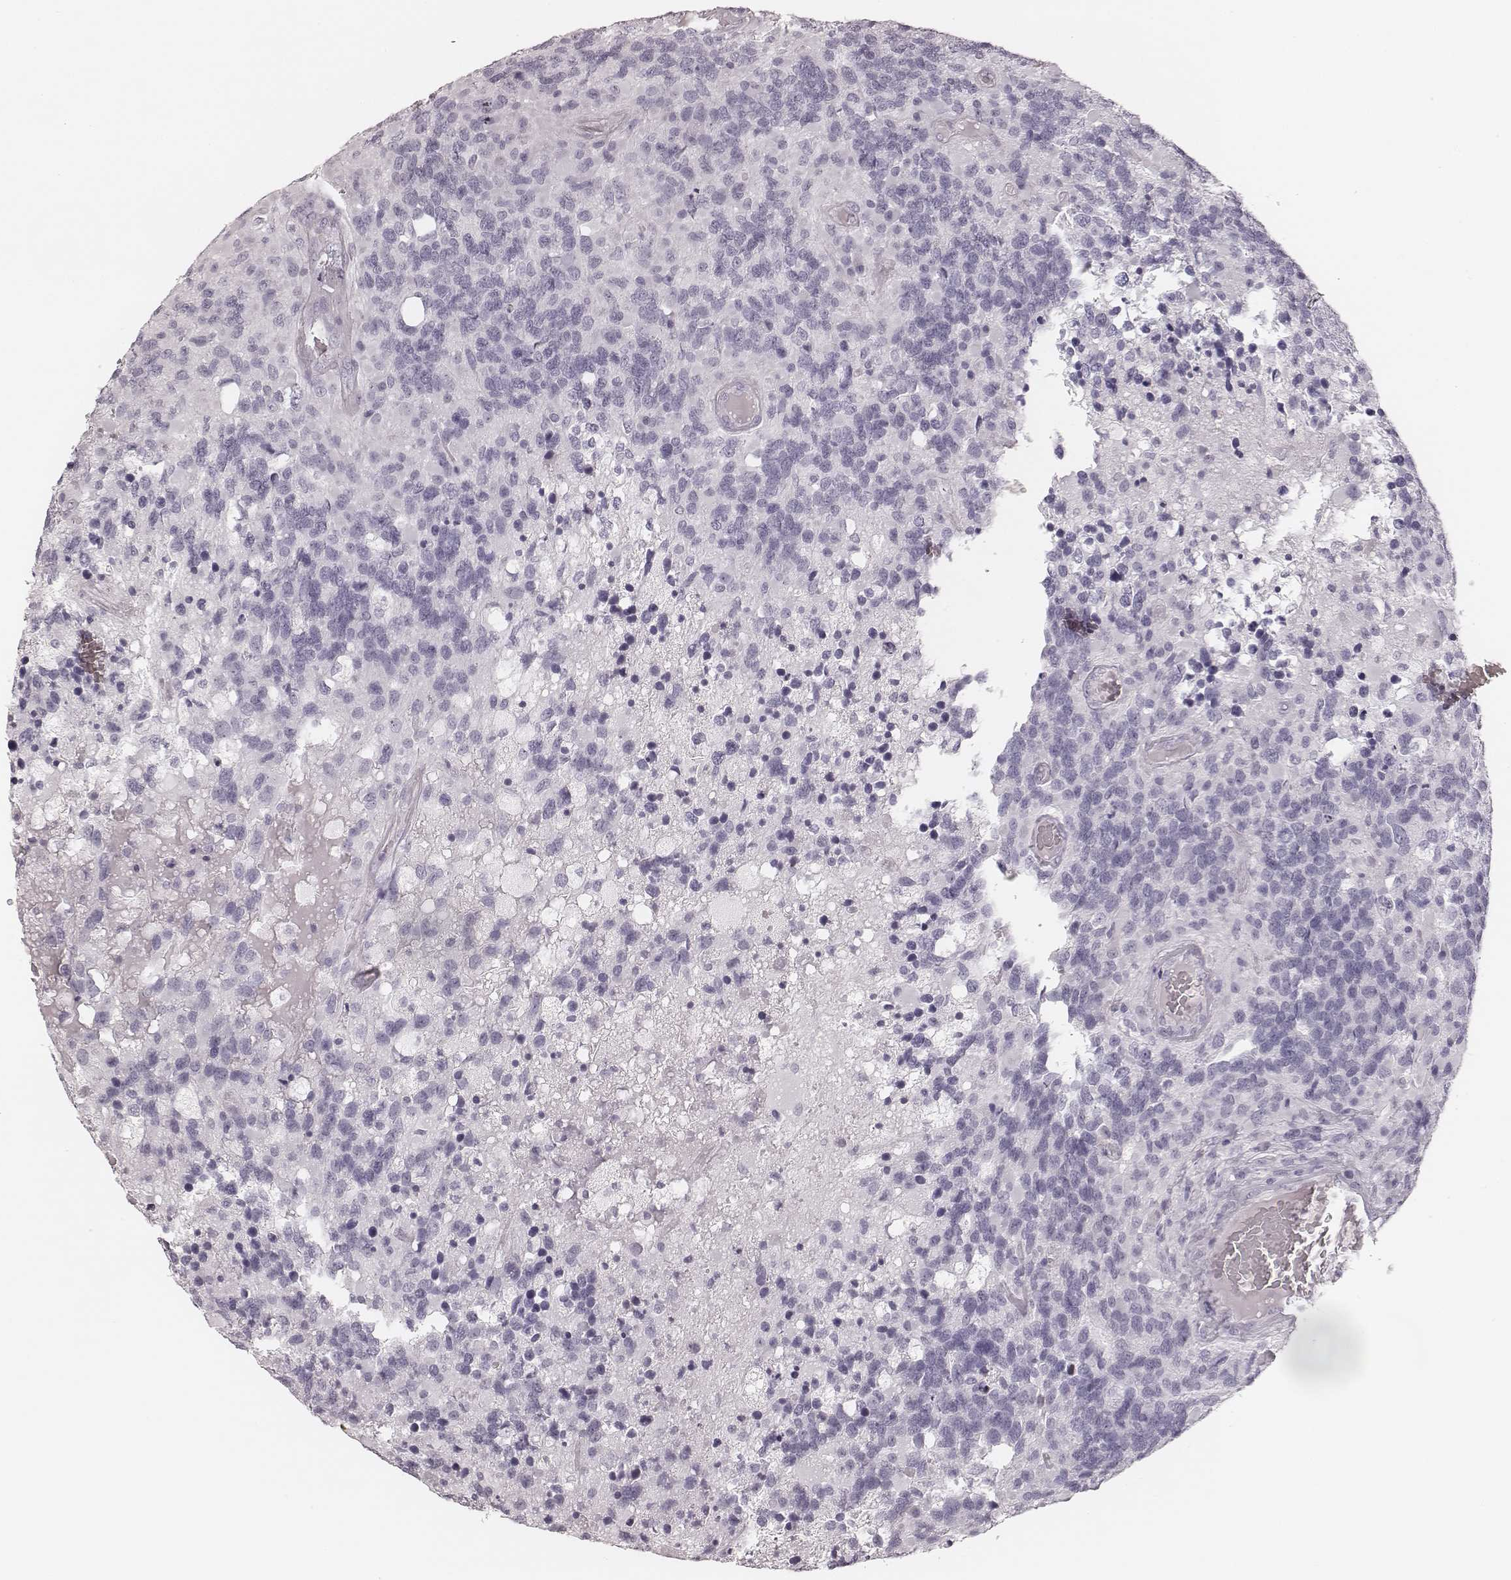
{"staining": {"intensity": "negative", "quantity": "none", "location": "none"}, "tissue": "glioma", "cell_type": "Tumor cells", "image_type": "cancer", "snomed": [{"axis": "morphology", "description": "Glioma, malignant, High grade"}, {"axis": "topography", "description": "Brain"}], "caption": "The immunohistochemistry micrograph has no significant expression in tumor cells of high-grade glioma (malignant) tissue.", "gene": "MSX1", "patient": {"sex": "female", "age": 40}}